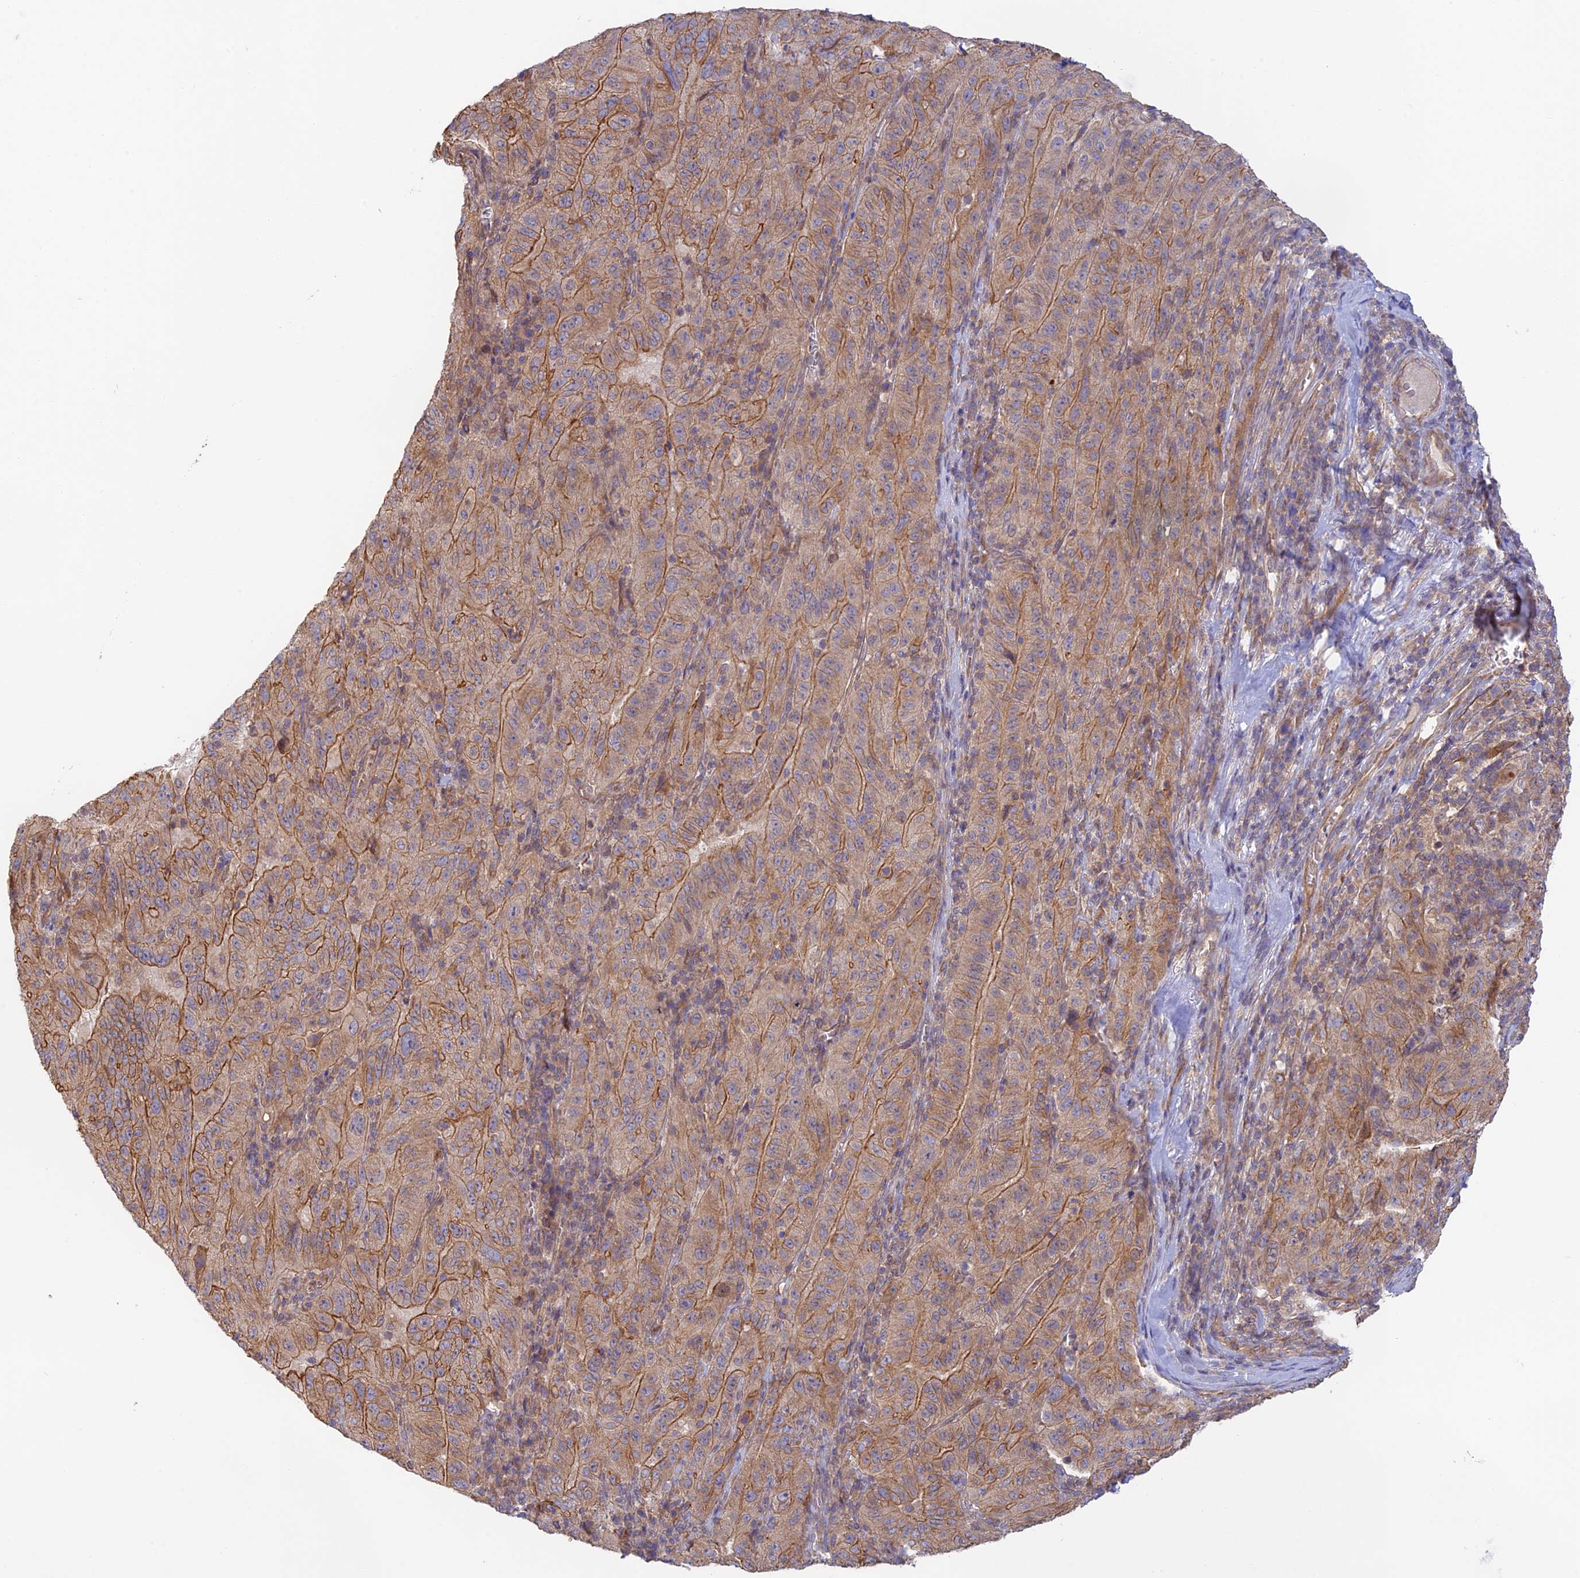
{"staining": {"intensity": "moderate", "quantity": ">75%", "location": "cytoplasmic/membranous"}, "tissue": "pancreatic cancer", "cell_type": "Tumor cells", "image_type": "cancer", "snomed": [{"axis": "morphology", "description": "Adenocarcinoma, NOS"}, {"axis": "topography", "description": "Pancreas"}], "caption": "Pancreatic cancer (adenocarcinoma) was stained to show a protein in brown. There is medium levels of moderate cytoplasmic/membranous expression in approximately >75% of tumor cells.", "gene": "MYO9A", "patient": {"sex": "male", "age": 63}}